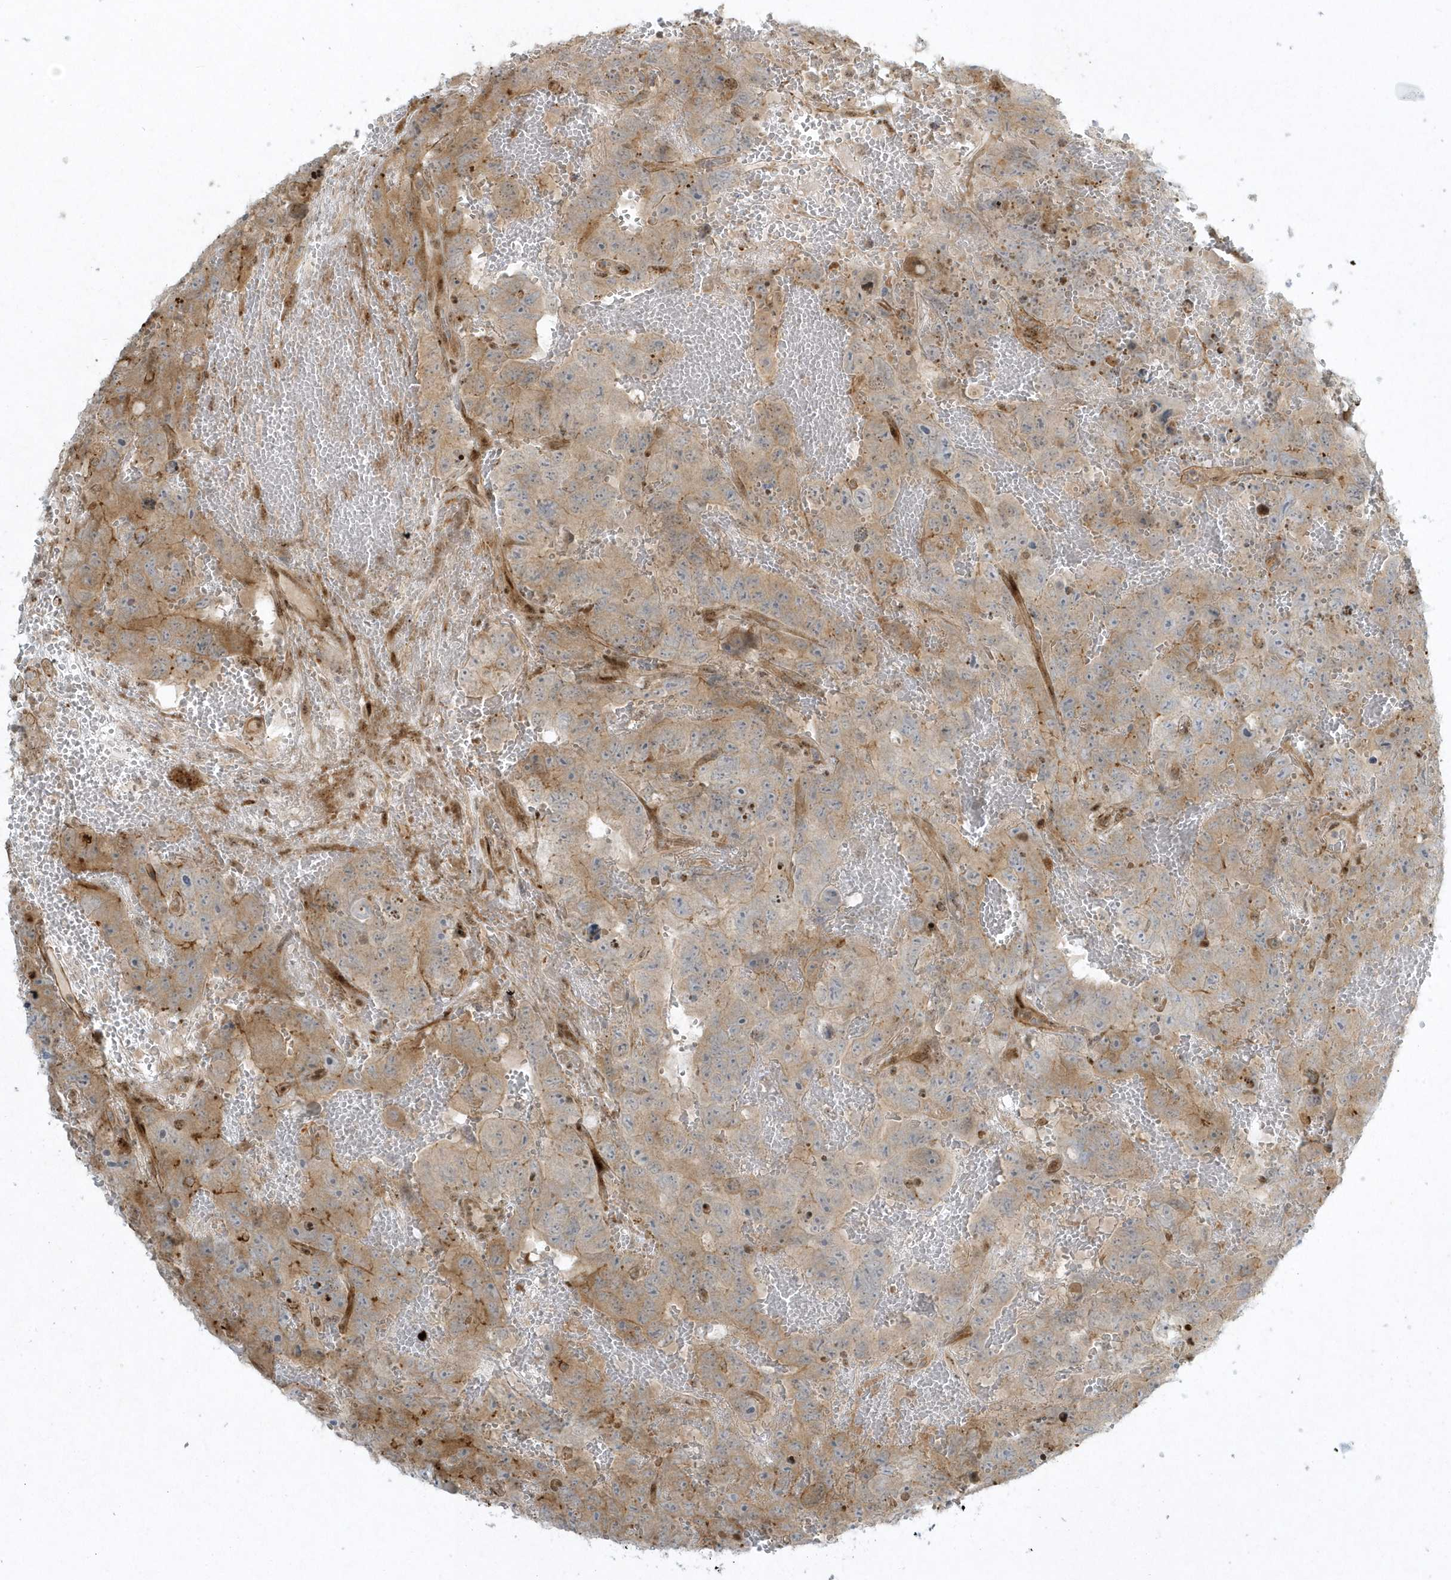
{"staining": {"intensity": "moderate", "quantity": "25%-75%", "location": "cytoplasmic/membranous"}, "tissue": "testis cancer", "cell_type": "Tumor cells", "image_type": "cancer", "snomed": [{"axis": "morphology", "description": "Carcinoma, Embryonal, NOS"}, {"axis": "topography", "description": "Testis"}], "caption": "Immunohistochemistry histopathology image of neoplastic tissue: human embryonal carcinoma (testis) stained using immunohistochemistry shows medium levels of moderate protein expression localized specifically in the cytoplasmic/membranous of tumor cells, appearing as a cytoplasmic/membranous brown color.", "gene": "MASP2", "patient": {"sex": "male", "age": 45}}